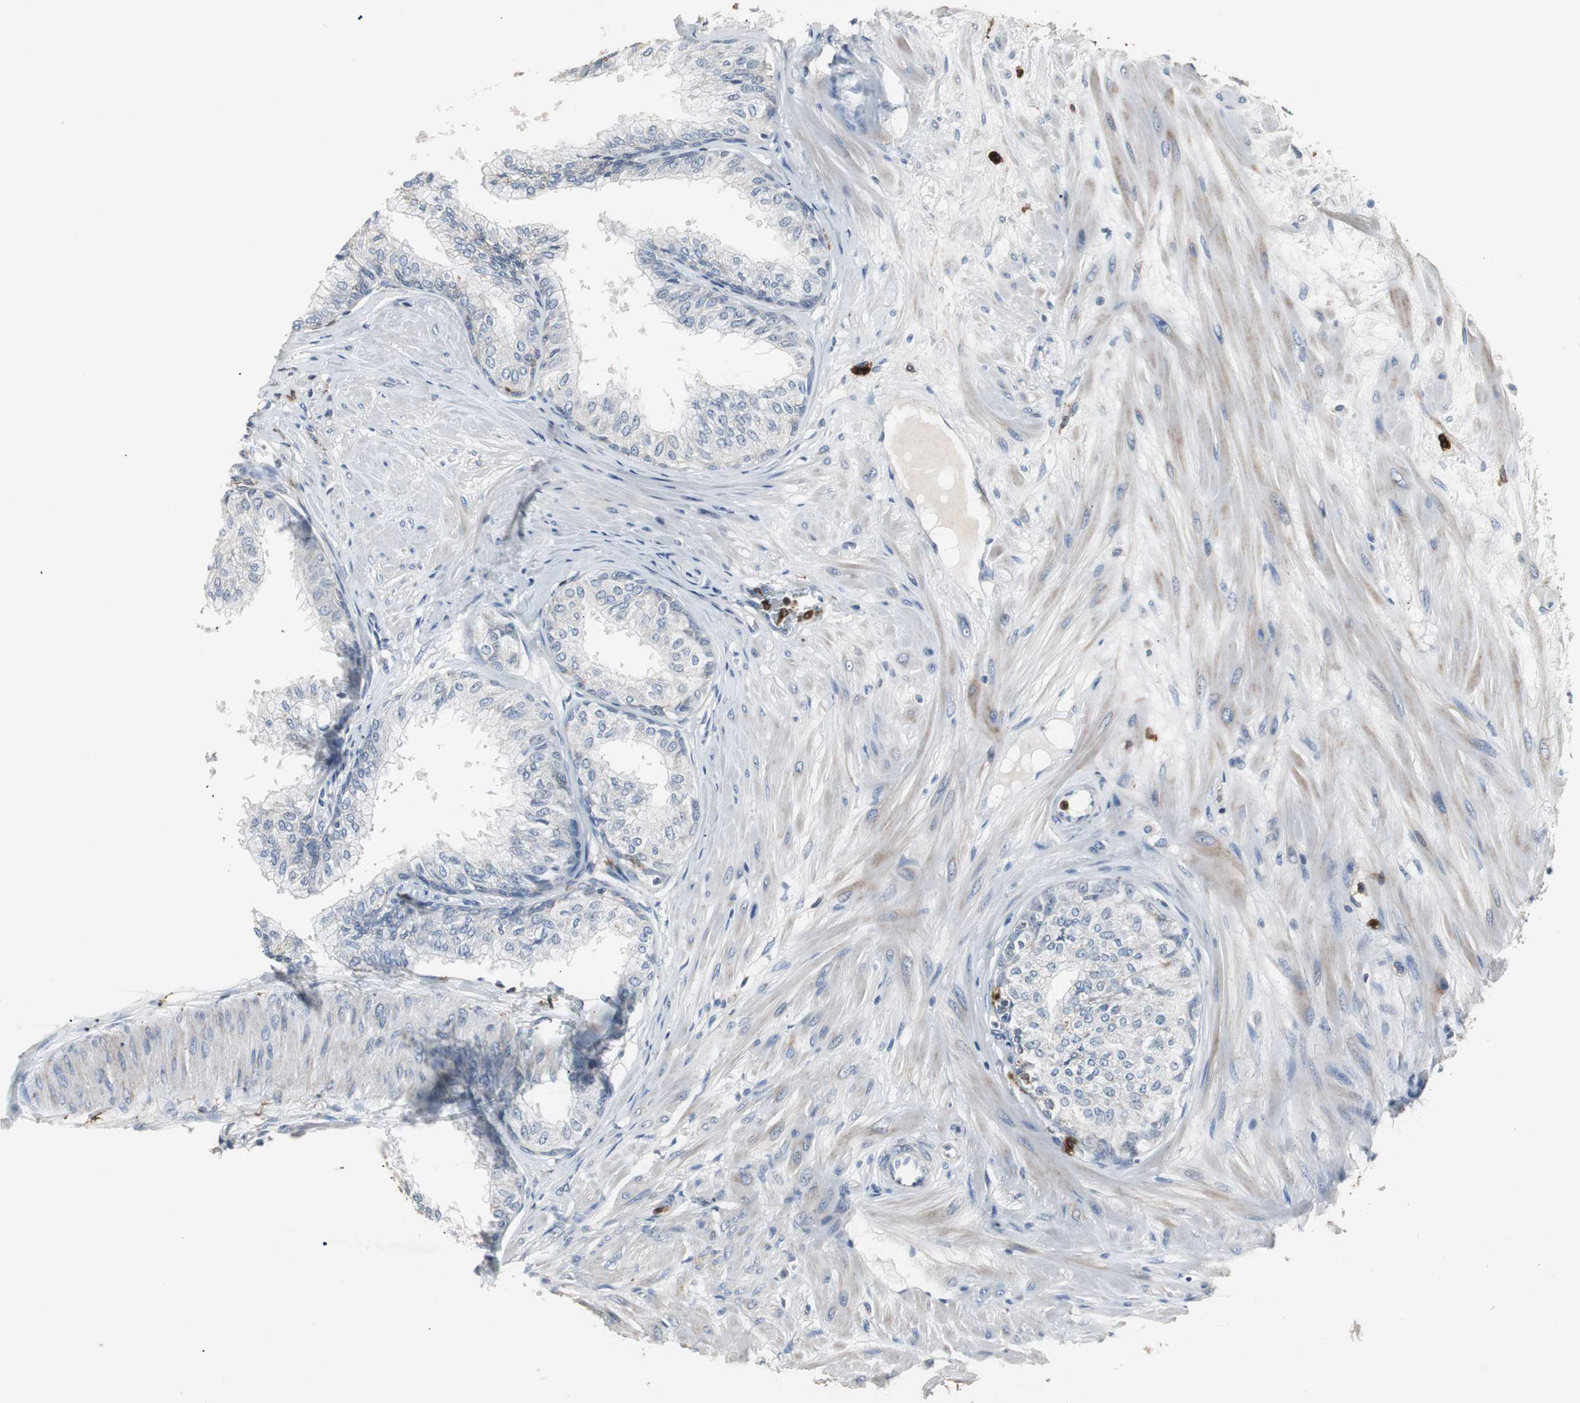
{"staining": {"intensity": "weak", "quantity": "<25%", "location": "cytoplasmic/membranous"}, "tissue": "prostate", "cell_type": "Glandular cells", "image_type": "normal", "snomed": [{"axis": "morphology", "description": "Normal tissue, NOS"}, {"axis": "topography", "description": "Prostate"}, {"axis": "topography", "description": "Seminal veicle"}], "caption": "High power microscopy micrograph of an IHC micrograph of benign prostate, revealing no significant expression in glandular cells.", "gene": "NCF2", "patient": {"sex": "male", "age": 60}}